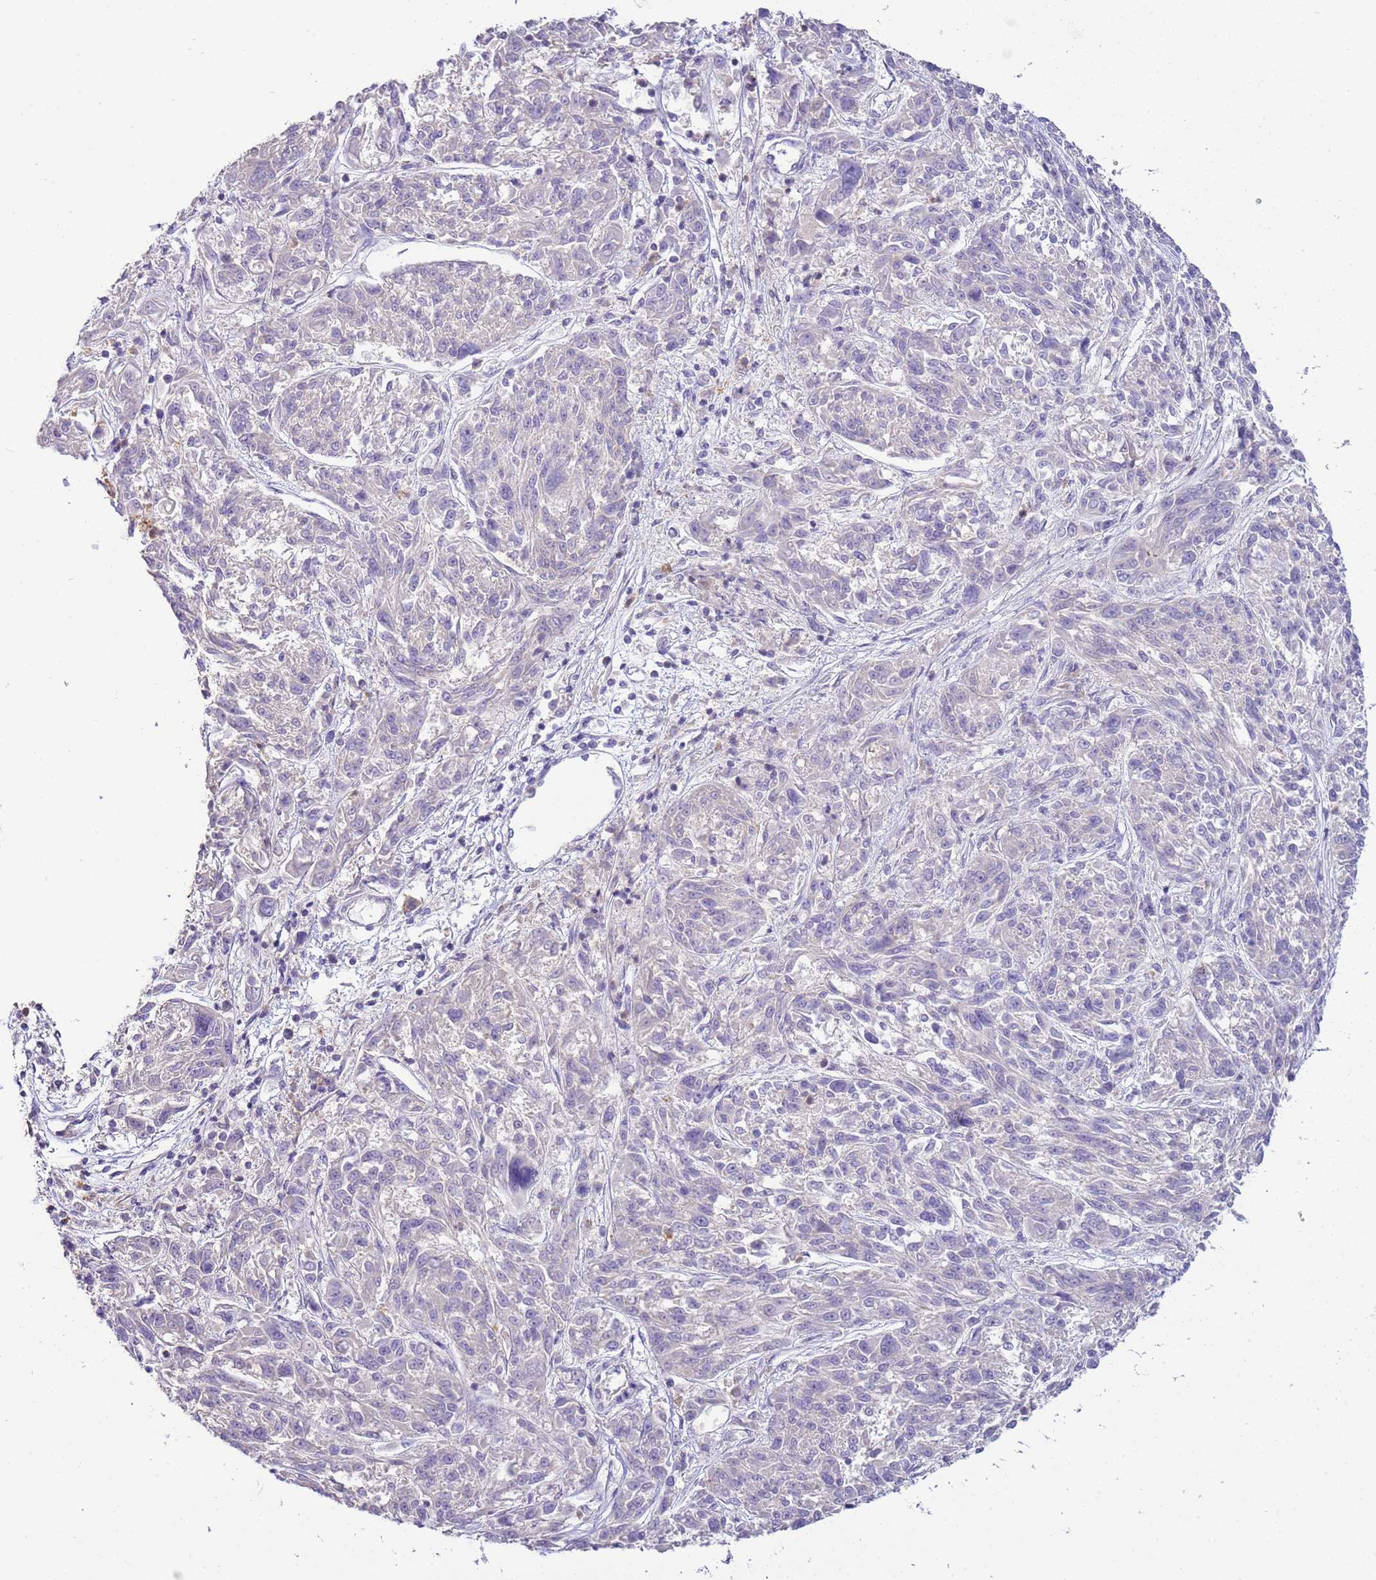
{"staining": {"intensity": "negative", "quantity": "none", "location": "none"}, "tissue": "melanoma", "cell_type": "Tumor cells", "image_type": "cancer", "snomed": [{"axis": "morphology", "description": "Malignant melanoma, NOS"}, {"axis": "topography", "description": "Skin"}], "caption": "Immunohistochemistry photomicrograph of neoplastic tissue: malignant melanoma stained with DAB (3,3'-diaminobenzidine) displays no significant protein staining in tumor cells.", "gene": "IL2RG", "patient": {"sex": "male", "age": 53}}